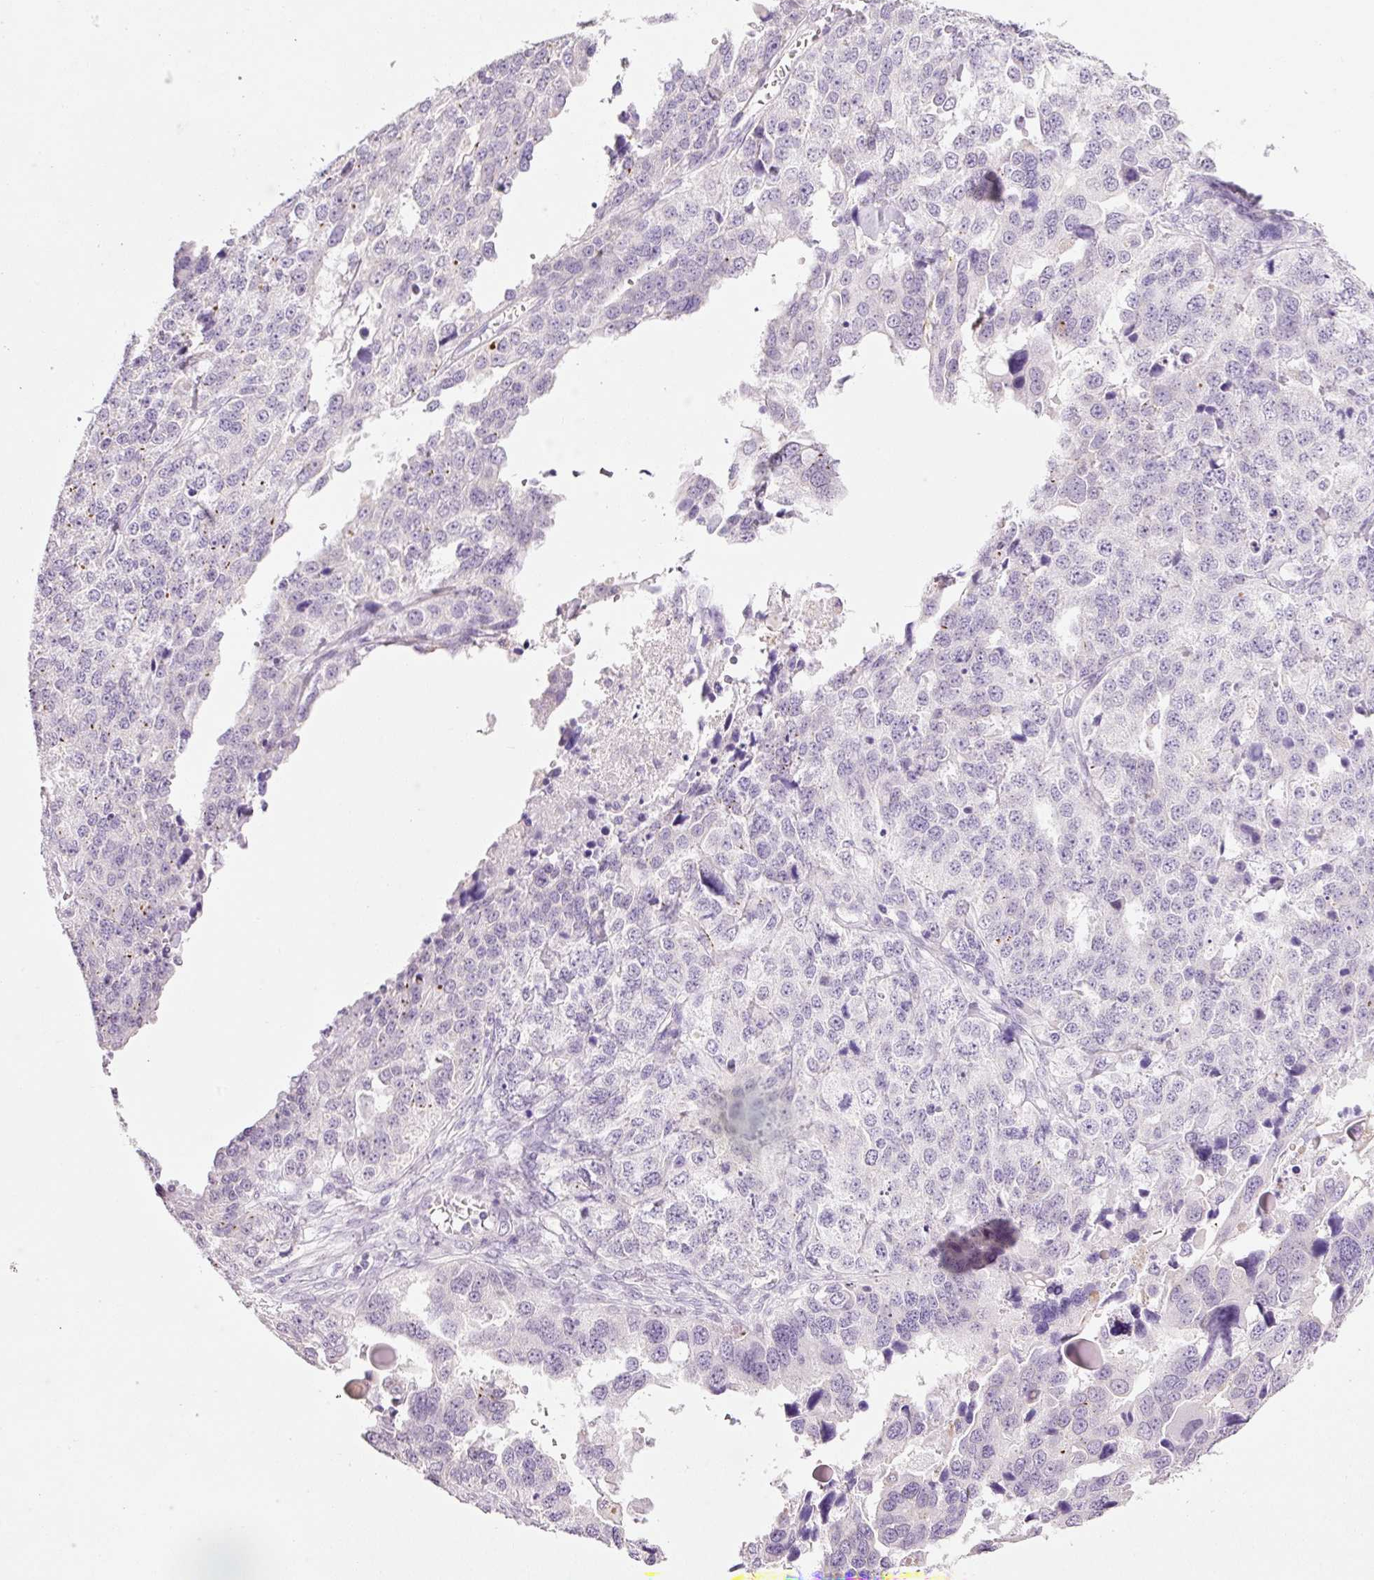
{"staining": {"intensity": "negative", "quantity": "none", "location": "none"}, "tissue": "ovarian cancer", "cell_type": "Tumor cells", "image_type": "cancer", "snomed": [{"axis": "morphology", "description": "Cystadenocarcinoma, serous, NOS"}, {"axis": "topography", "description": "Ovary"}], "caption": "A high-resolution micrograph shows immunohistochemistry staining of ovarian cancer (serous cystadenocarcinoma), which exhibits no significant positivity in tumor cells. (DAB immunohistochemistry with hematoxylin counter stain).", "gene": "ANKRD20A1", "patient": {"sex": "female", "age": 76}}